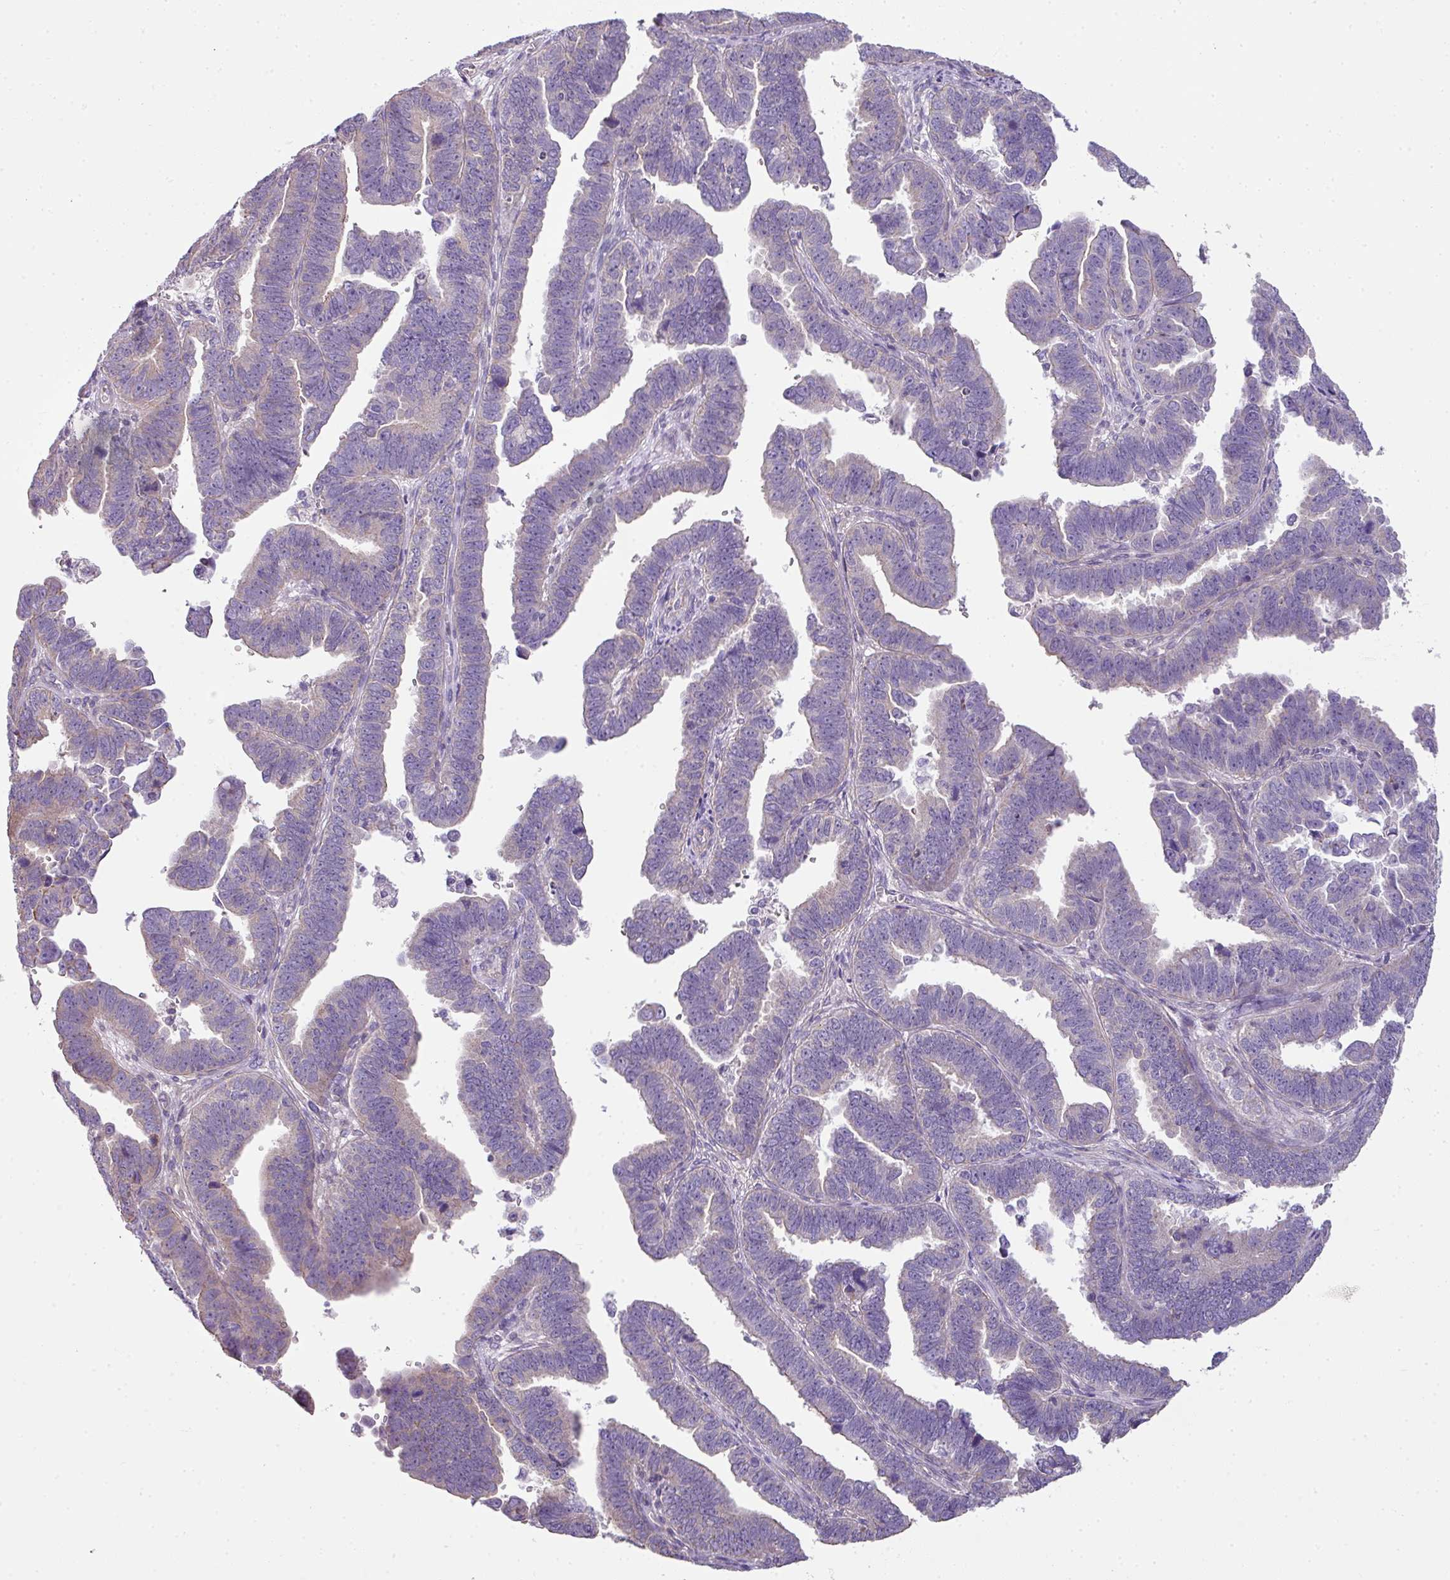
{"staining": {"intensity": "negative", "quantity": "none", "location": "none"}, "tissue": "endometrial cancer", "cell_type": "Tumor cells", "image_type": "cancer", "snomed": [{"axis": "morphology", "description": "Adenocarcinoma, NOS"}, {"axis": "topography", "description": "Endometrium"}], "caption": "Adenocarcinoma (endometrial) stained for a protein using IHC displays no positivity tumor cells.", "gene": "PALS2", "patient": {"sex": "female", "age": 75}}